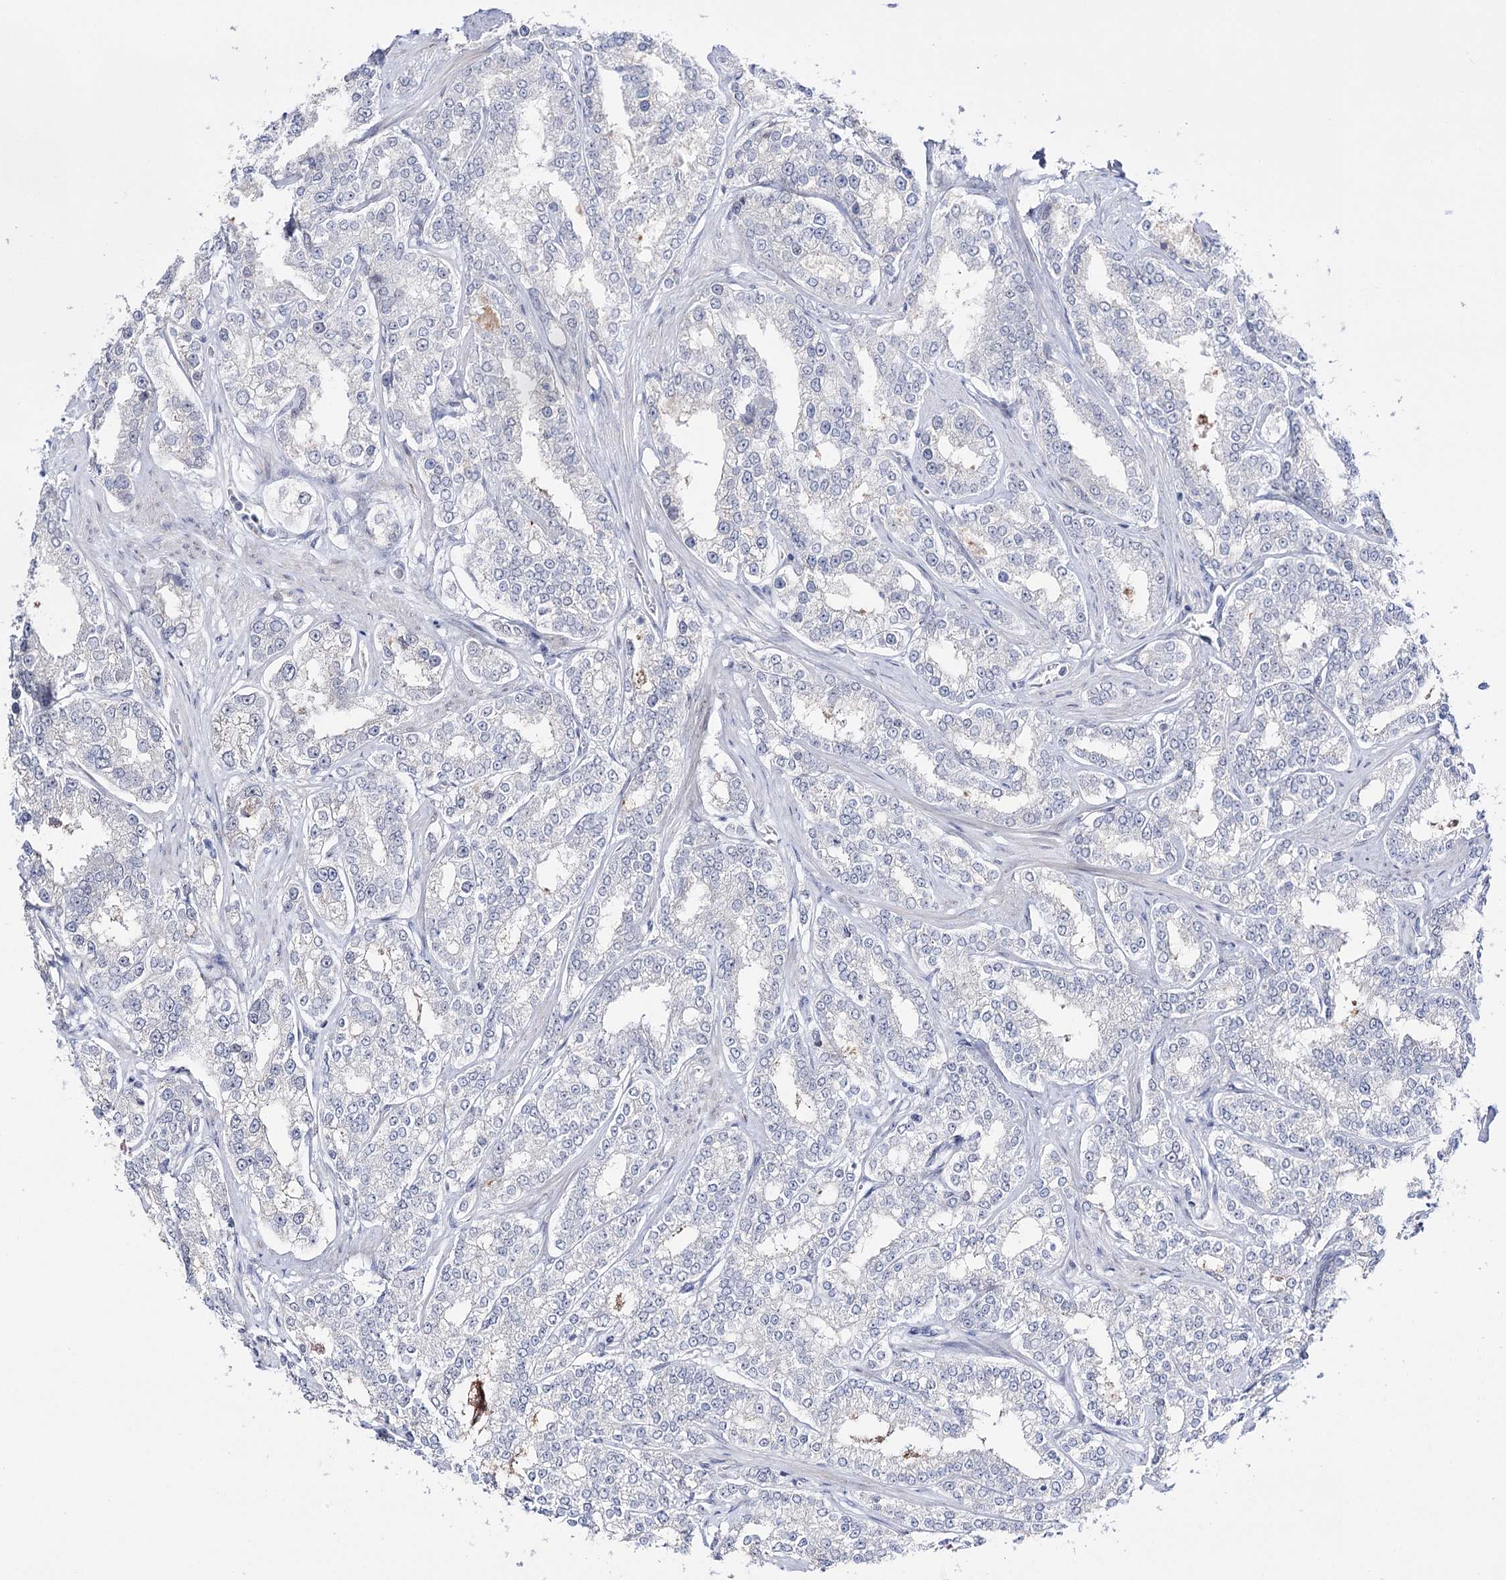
{"staining": {"intensity": "negative", "quantity": "none", "location": "none"}, "tissue": "prostate cancer", "cell_type": "Tumor cells", "image_type": "cancer", "snomed": [{"axis": "morphology", "description": "Normal tissue, NOS"}, {"axis": "morphology", "description": "Adenocarcinoma, High grade"}, {"axis": "topography", "description": "Prostate"}], "caption": "IHC photomicrograph of human high-grade adenocarcinoma (prostate) stained for a protein (brown), which displays no expression in tumor cells.", "gene": "RBM15B", "patient": {"sex": "male", "age": 83}}